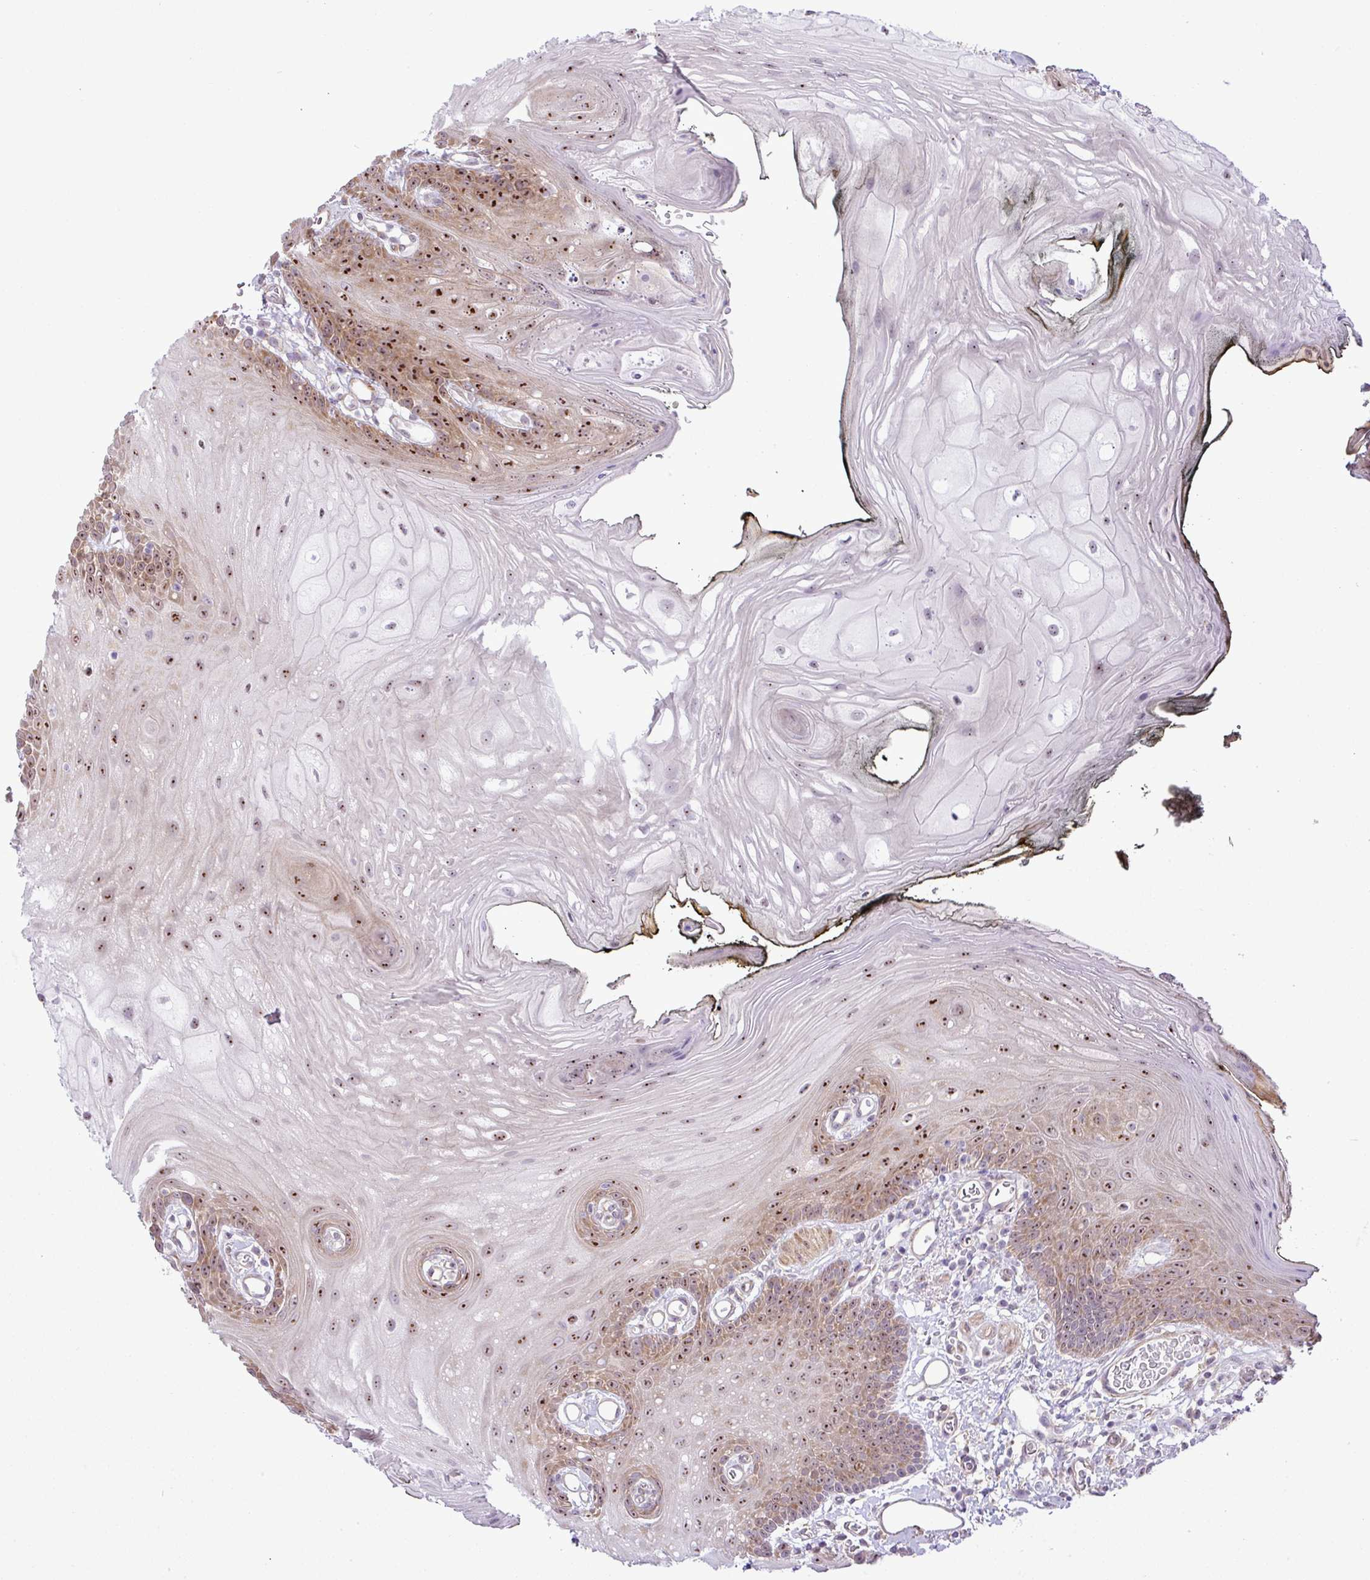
{"staining": {"intensity": "strong", "quantity": "25%-75%", "location": "nuclear"}, "tissue": "oral mucosa", "cell_type": "Squamous epithelial cells", "image_type": "normal", "snomed": [{"axis": "morphology", "description": "Normal tissue, NOS"}, {"axis": "morphology", "description": "Squamous cell carcinoma, NOS"}, {"axis": "topography", "description": "Oral tissue"}, {"axis": "topography", "description": "Head-Neck"}], "caption": "Protein expression by immunohistochemistry reveals strong nuclear expression in approximately 25%-75% of squamous epithelial cells in unremarkable oral mucosa.", "gene": "MAK16", "patient": {"sex": "female", "age": 81}}